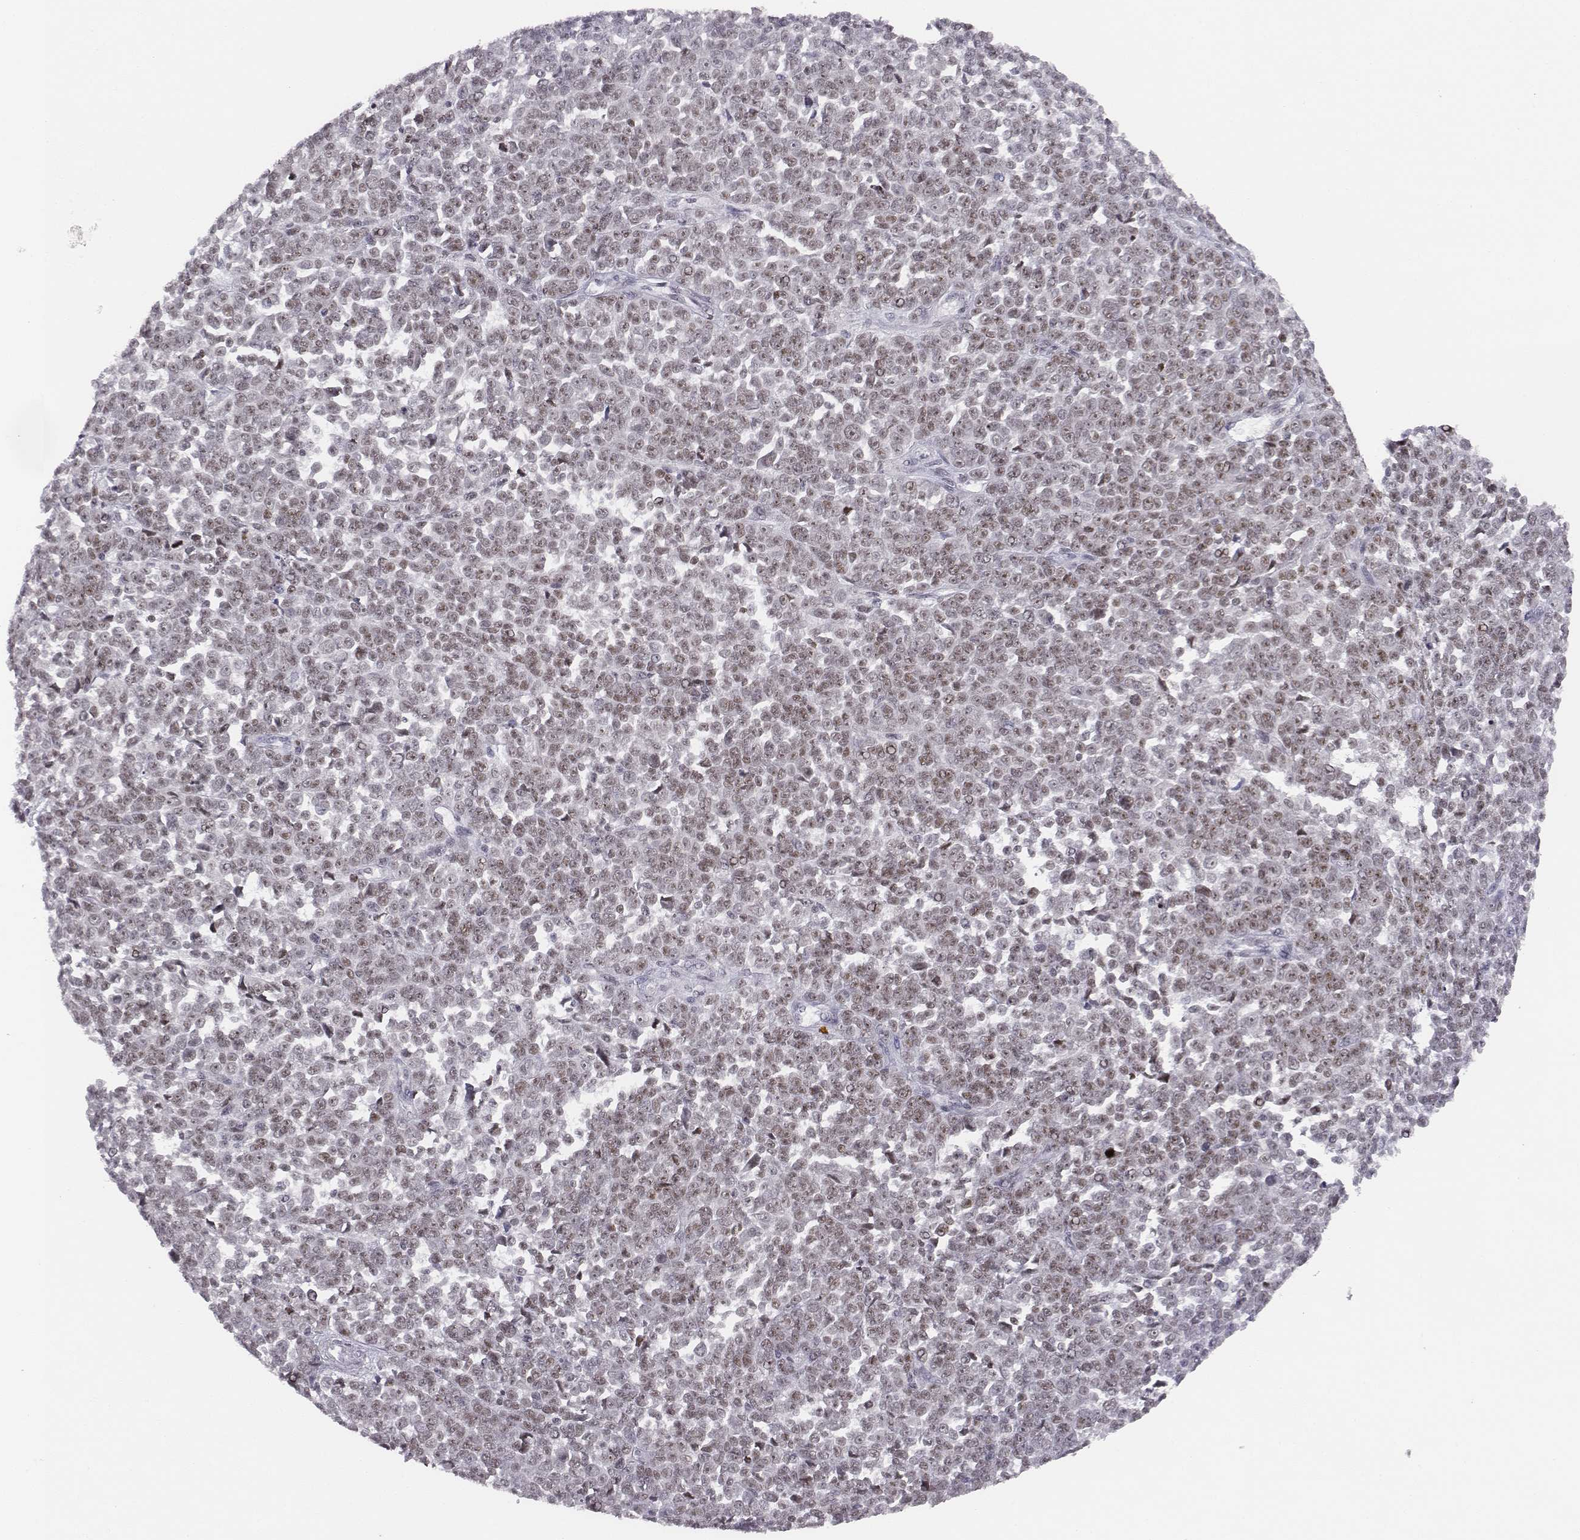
{"staining": {"intensity": "moderate", "quantity": ">75%", "location": "nuclear"}, "tissue": "melanoma", "cell_type": "Tumor cells", "image_type": "cancer", "snomed": [{"axis": "morphology", "description": "Malignant melanoma, NOS"}, {"axis": "topography", "description": "Skin"}], "caption": "Immunohistochemical staining of melanoma displays medium levels of moderate nuclear positivity in approximately >75% of tumor cells.", "gene": "NIFK", "patient": {"sex": "female", "age": 95}}